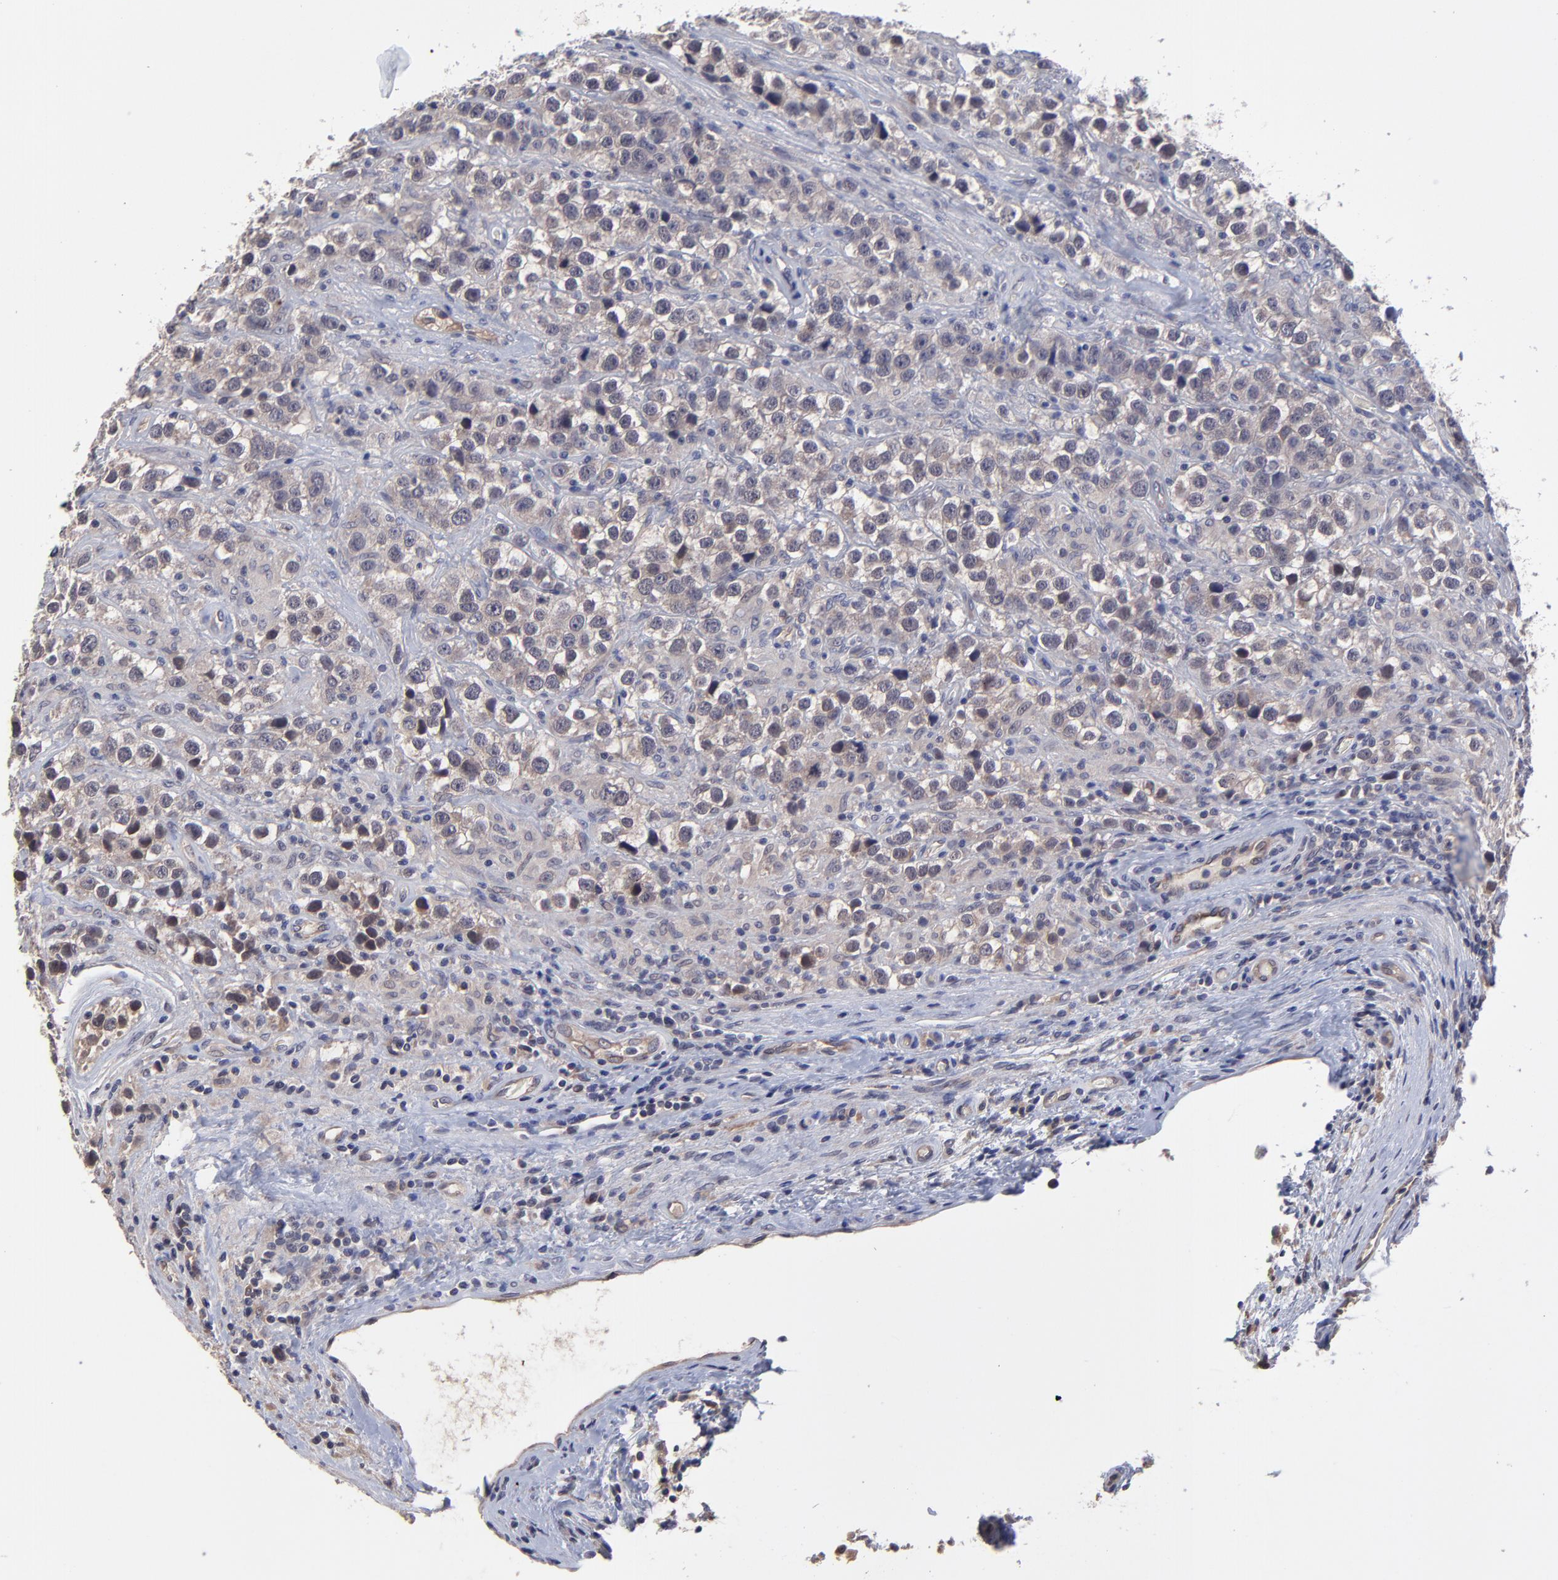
{"staining": {"intensity": "weak", "quantity": "<25%", "location": "cytoplasmic/membranous"}, "tissue": "testis cancer", "cell_type": "Tumor cells", "image_type": "cancer", "snomed": [{"axis": "morphology", "description": "Seminoma, NOS"}, {"axis": "topography", "description": "Testis"}], "caption": "Testis cancer (seminoma) stained for a protein using IHC reveals no expression tumor cells.", "gene": "ZNF780B", "patient": {"sex": "male", "age": 43}}